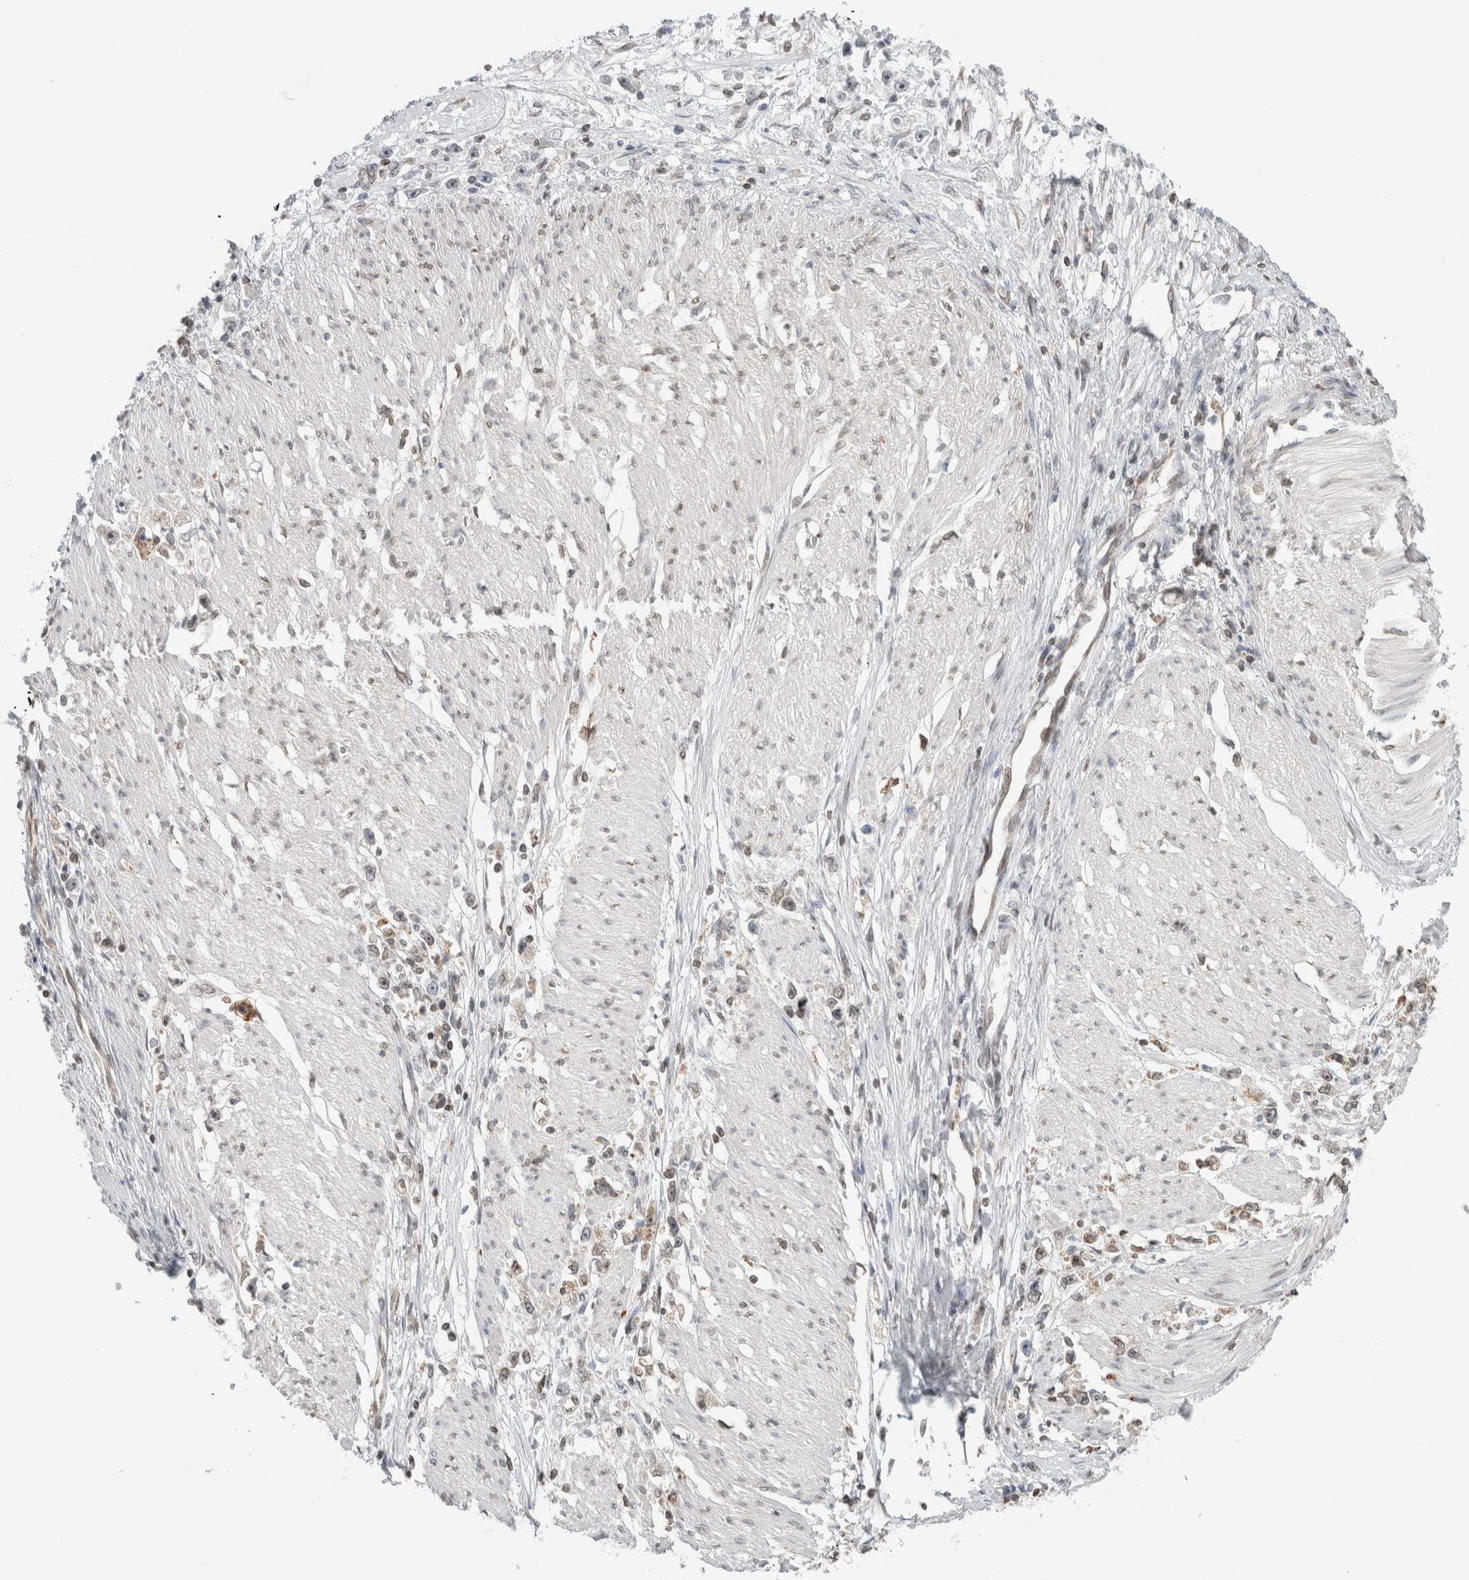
{"staining": {"intensity": "weak", "quantity": ">75%", "location": "nuclear"}, "tissue": "stomach cancer", "cell_type": "Tumor cells", "image_type": "cancer", "snomed": [{"axis": "morphology", "description": "Adenocarcinoma, NOS"}, {"axis": "topography", "description": "Stomach"}], "caption": "Protein expression analysis of stomach cancer (adenocarcinoma) shows weak nuclear positivity in about >75% of tumor cells.", "gene": "RBMX2", "patient": {"sex": "female", "age": 59}}